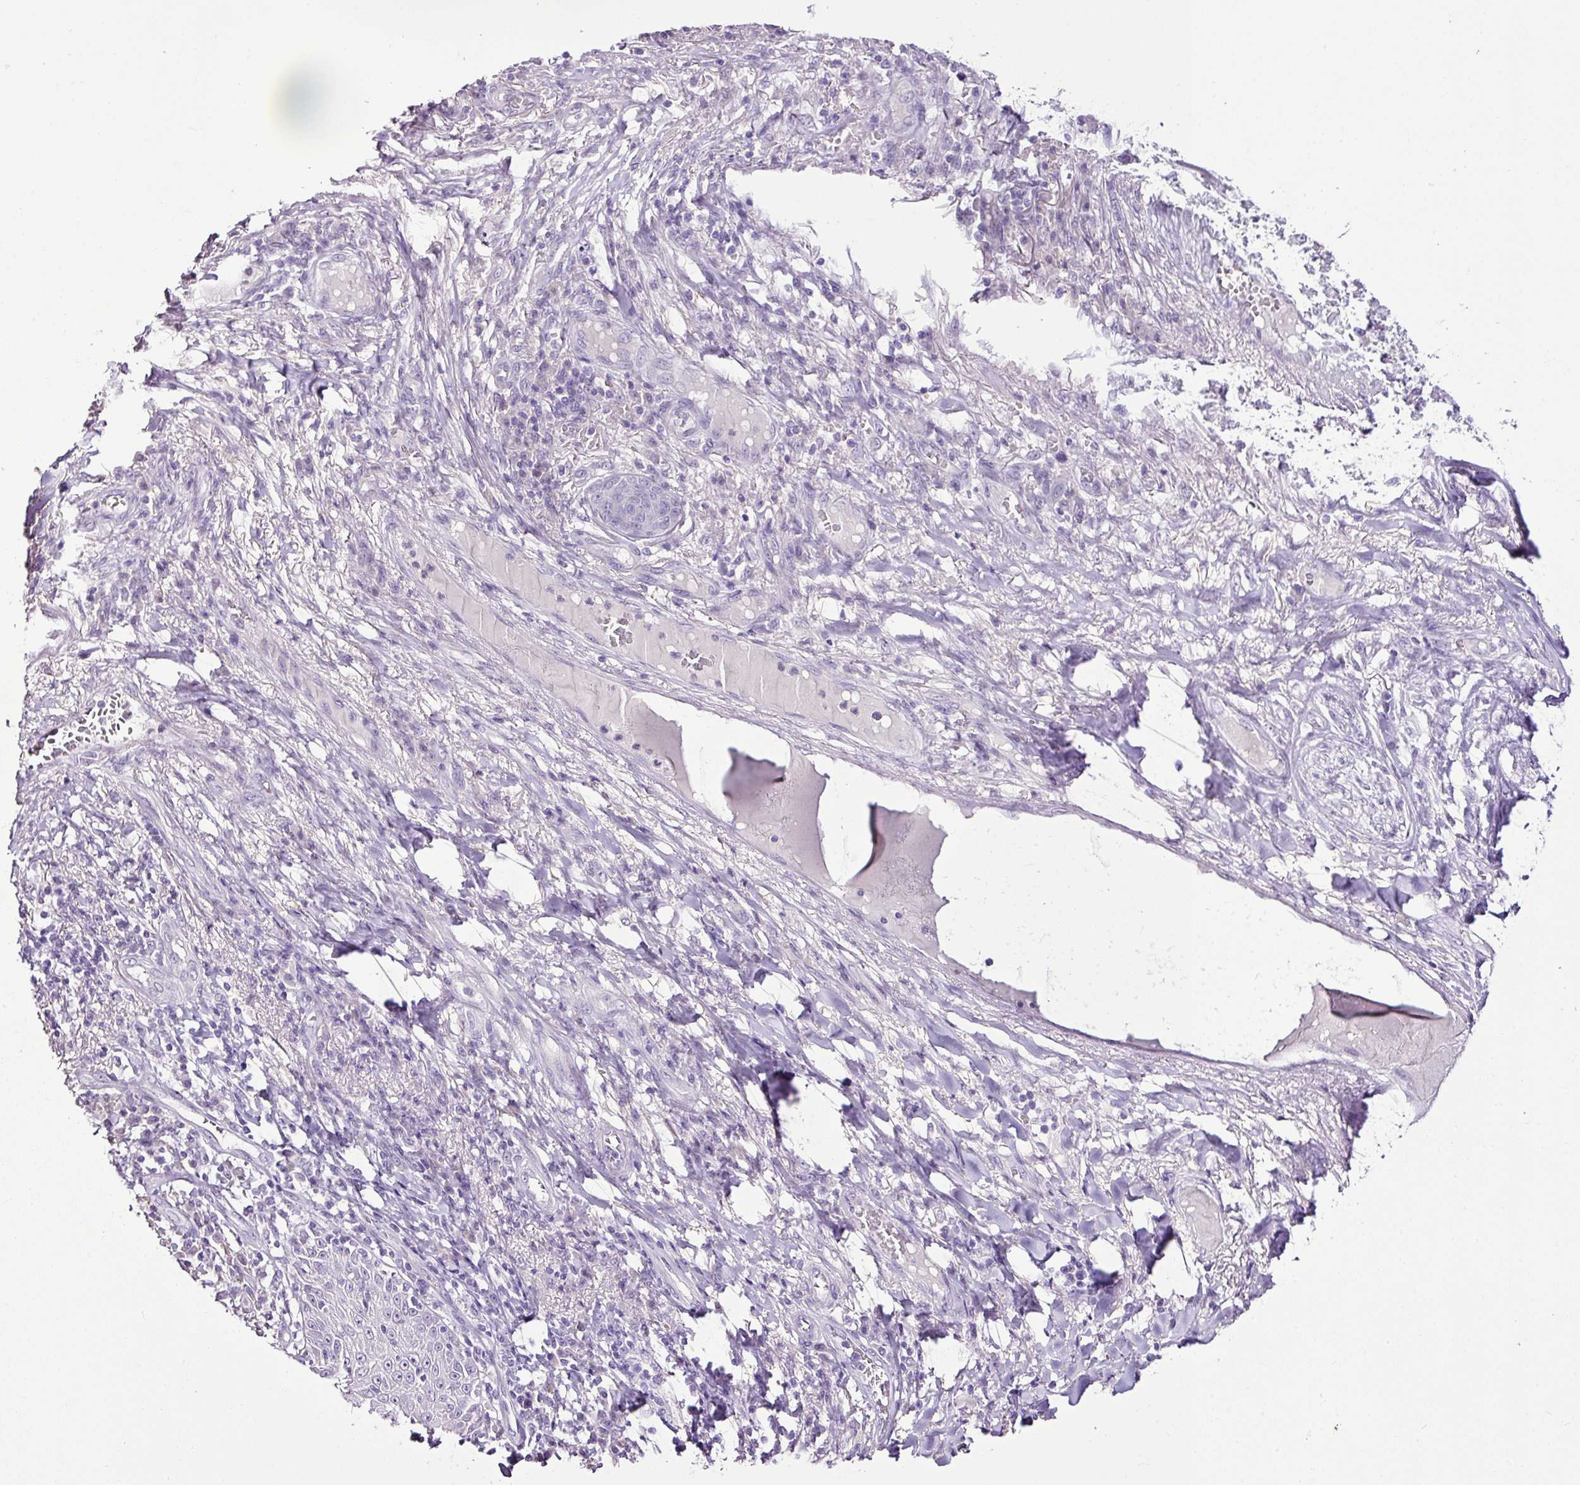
{"staining": {"intensity": "negative", "quantity": "none", "location": "none"}, "tissue": "skin cancer", "cell_type": "Tumor cells", "image_type": "cancer", "snomed": [{"axis": "morphology", "description": "Squamous cell carcinoma, NOS"}, {"axis": "topography", "description": "Skin"}], "caption": "High magnification brightfield microscopy of skin squamous cell carcinoma stained with DAB (brown) and counterstained with hematoxylin (blue): tumor cells show no significant expression.", "gene": "ESR1", "patient": {"sex": "male", "age": 70}}